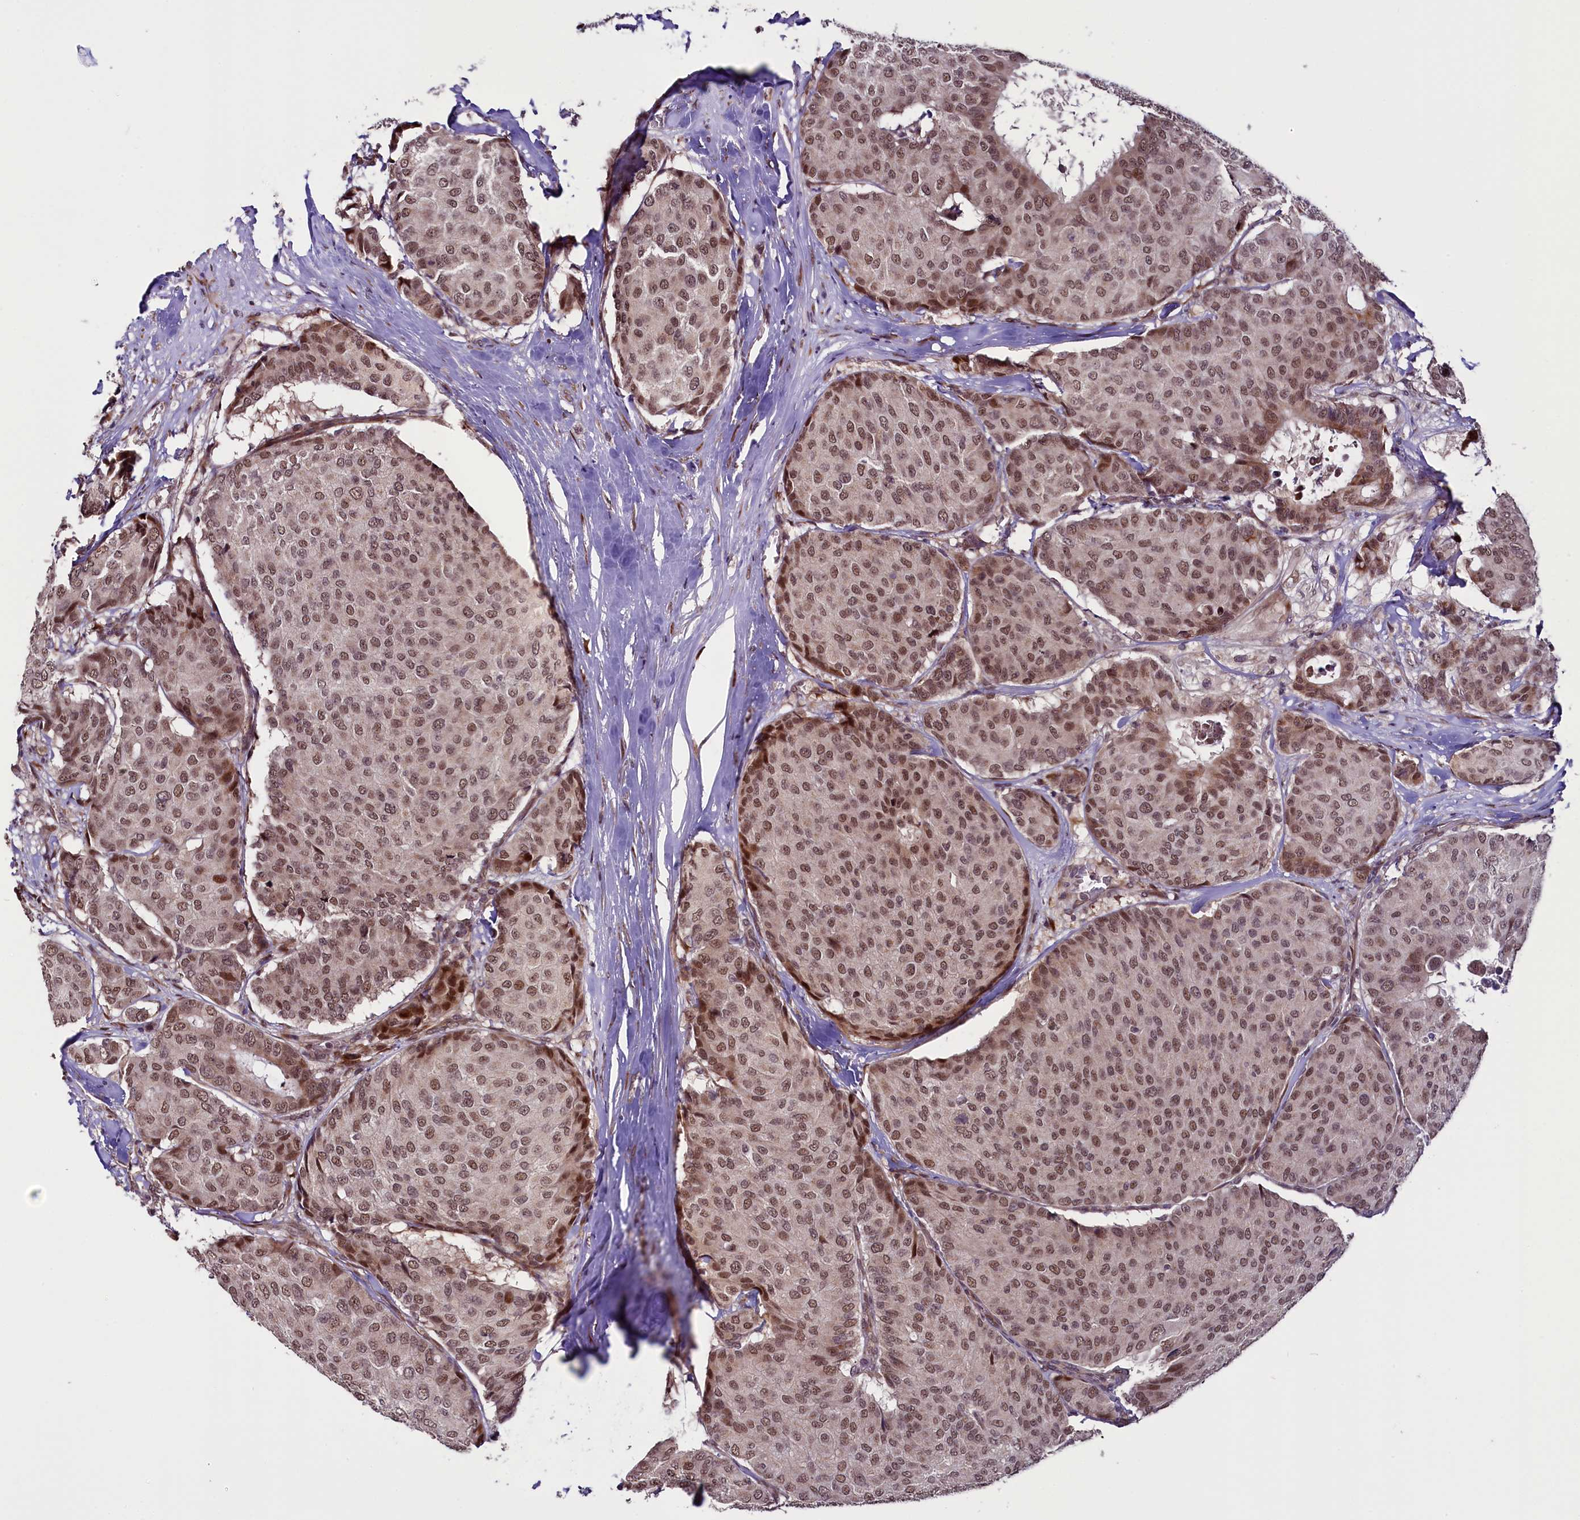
{"staining": {"intensity": "moderate", "quantity": ">75%", "location": "nuclear"}, "tissue": "breast cancer", "cell_type": "Tumor cells", "image_type": "cancer", "snomed": [{"axis": "morphology", "description": "Duct carcinoma"}, {"axis": "topography", "description": "Breast"}], "caption": "A photomicrograph showing moderate nuclear positivity in about >75% of tumor cells in breast cancer (invasive ductal carcinoma), as visualized by brown immunohistochemical staining.", "gene": "RPUSD2", "patient": {"sex": "female", "age": 75}}